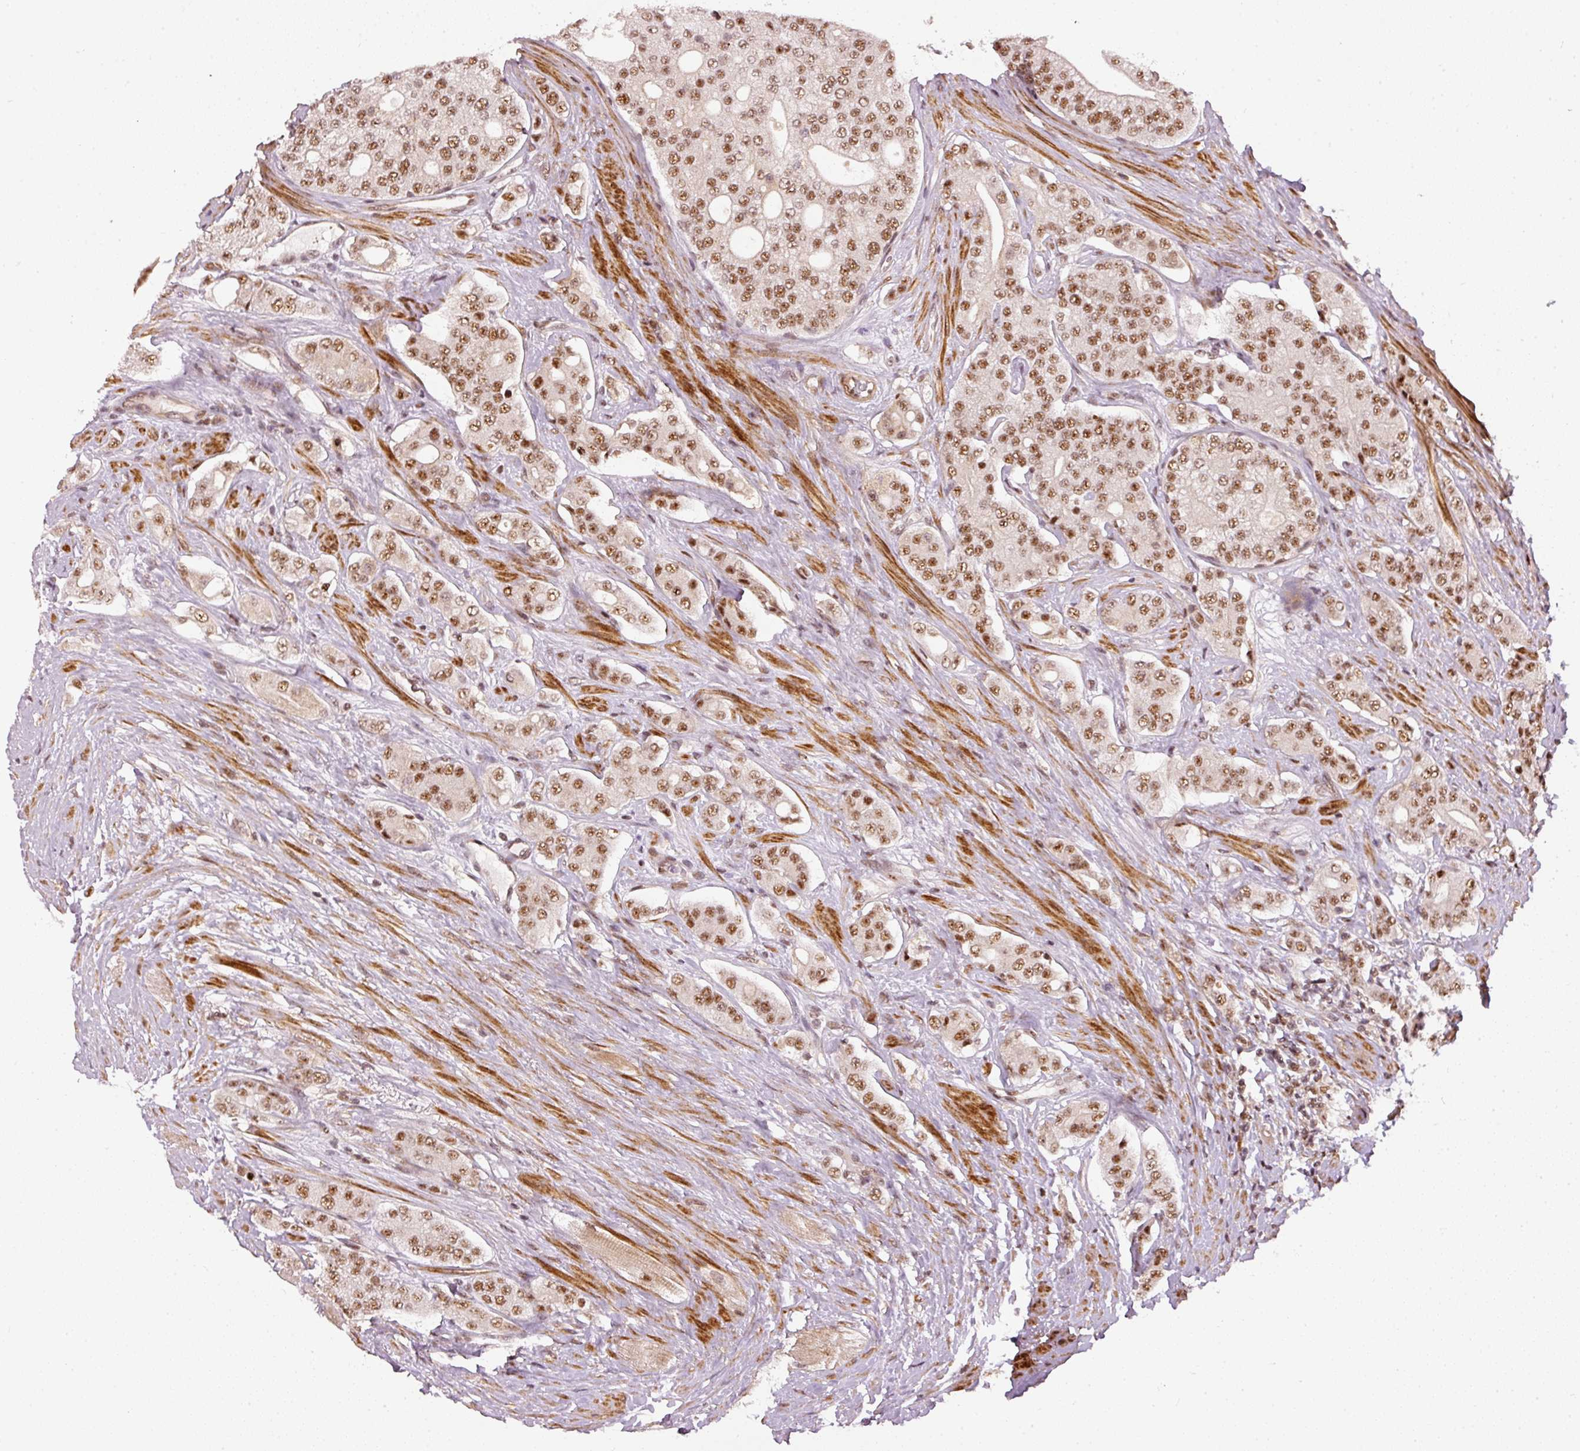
{"staining": {"intensity": "moderate", "quantity": ">75%", "location": "nuclear"}, "tissue": "prostate cancer", "cell_type": "Tumor cells", "image_type": "cancer", "snomed": [{"axis": "morphology", "description": "Adenocarcinoma, High grade"}, {"axis": "topography", "description": "Prostate"}], "caption": "The immunohistochemical stain labels moderate nuclear staining in tumor cells of prostate adenocarcinoma (high-grade) tissue. Nuclei are stained in blue.", "gene": "THOC6", "patient": {"sex": "male", "age": 71}}